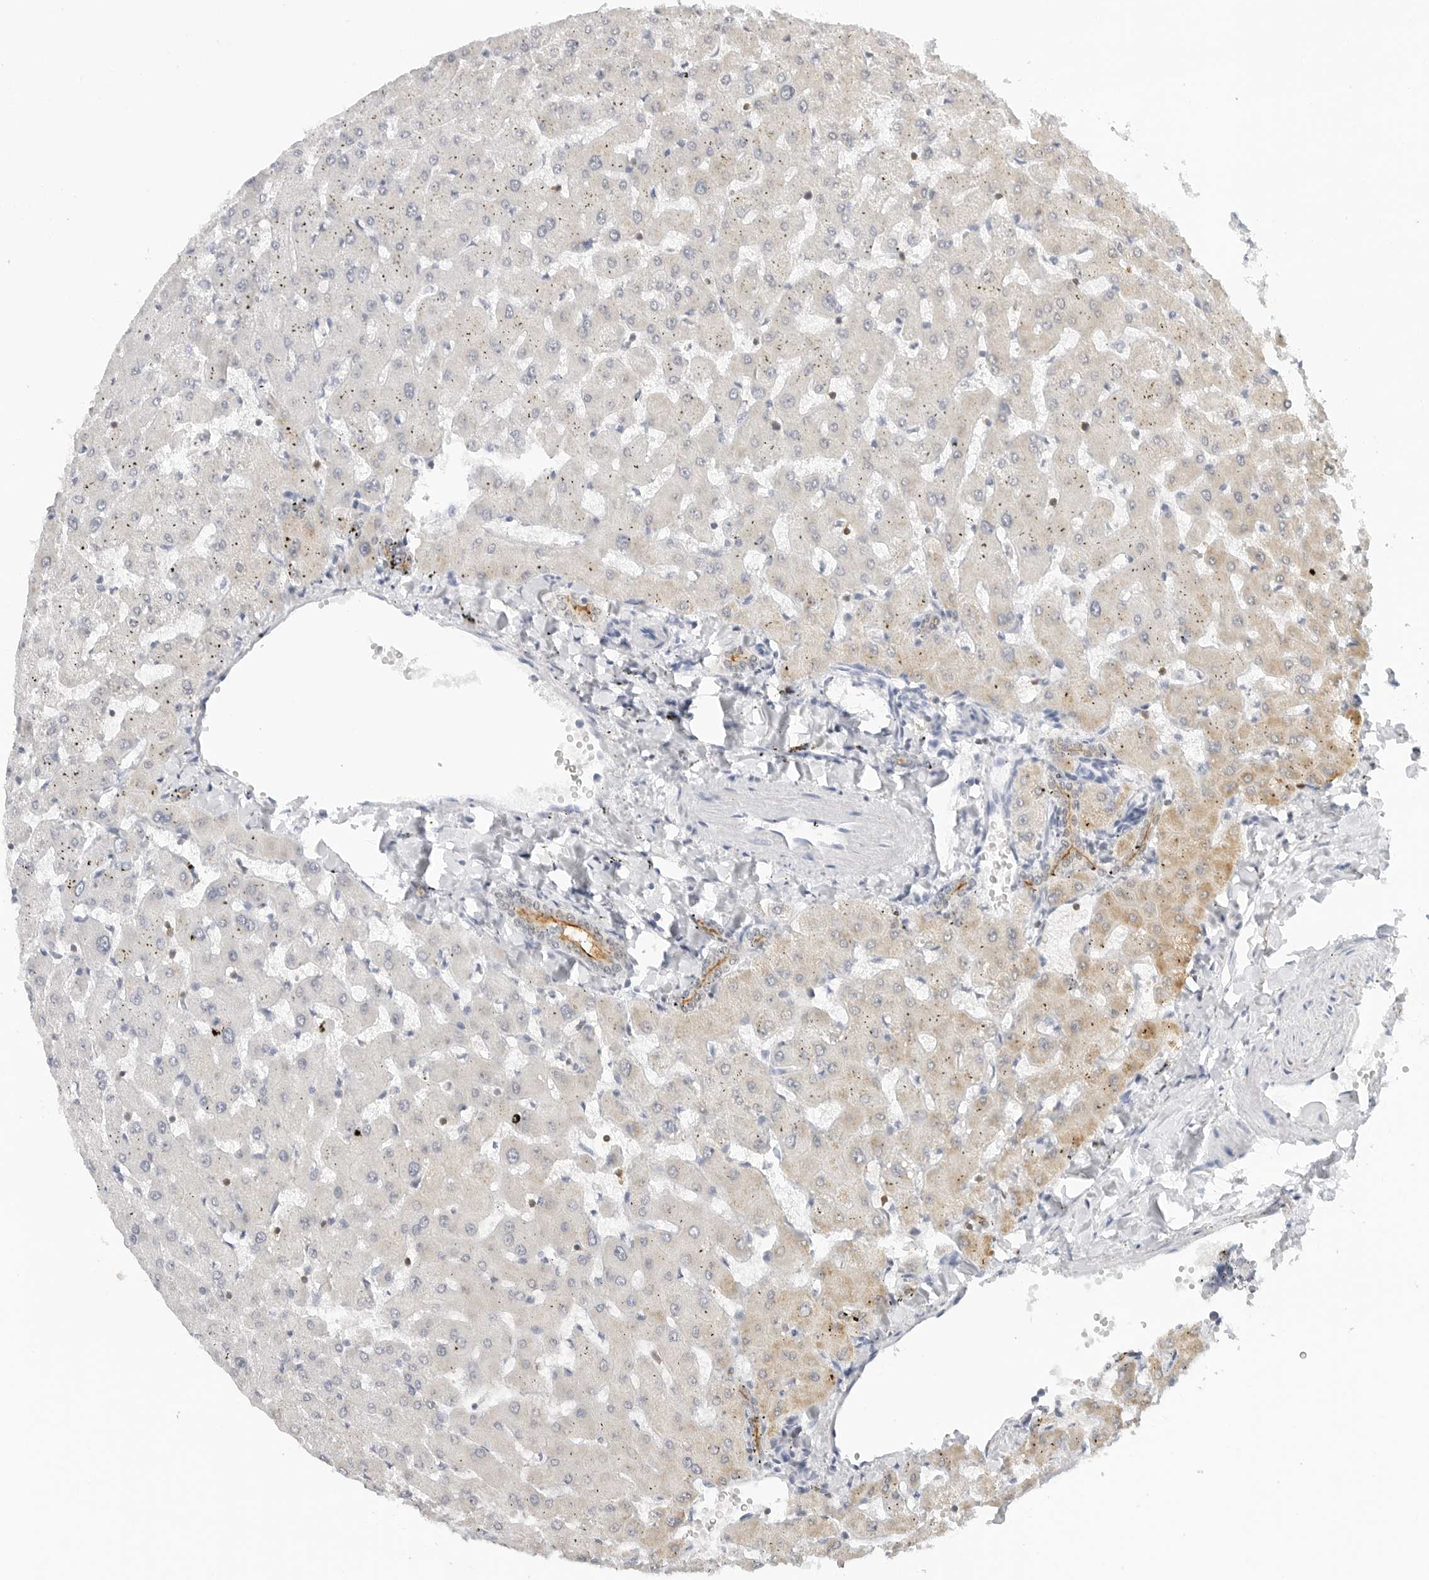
{"staining": {"intensity": "moderate", "quantity": "25%-75%", "location": "cytoplasmic/membranous"}, "tissue": "liver", "cell_type": "Cholangiocytes", "image_type": "normal", "snomed": [{"axis": "morphology", "description": "Normal tissue, NOS"}, {"axis": "topography", "description": "Liver"}], "caption": "Immunohistochemical staining of normal liver exhibits medium levels of moderate cytoplasmic/membranous staining in approximately 25%-75% of cholangiocytes.", "gene": "SLC9A3R1", "patient": {"sex": "female", "age": 63}}